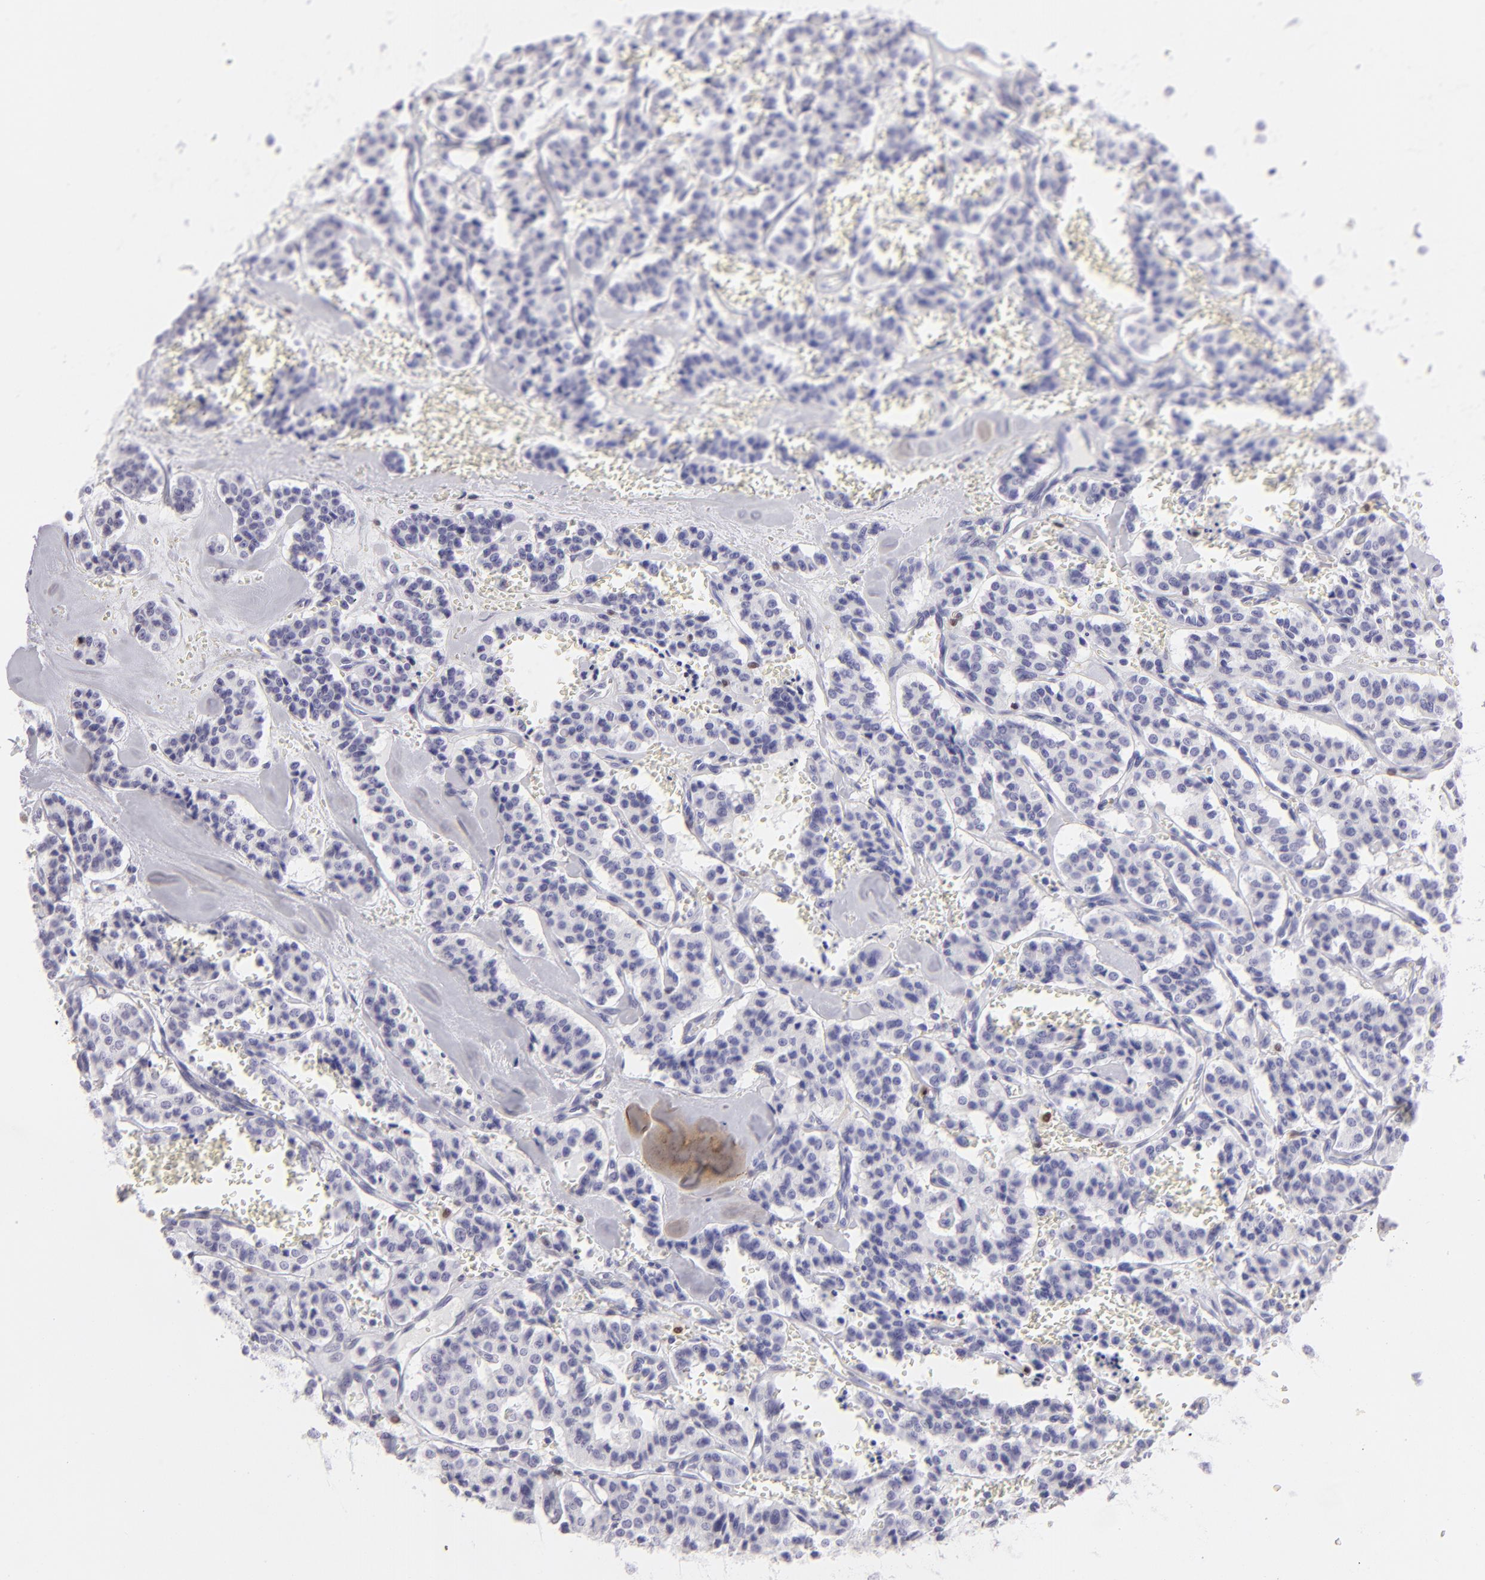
{"staining": {"intensity": "negative", "quantity": "none", "location": "none"}, "tissue": "carcinoid", "cell_type": "Tumor cells", "image_type": "cancer", "snomed": [{"axis": "morphology", "description": "Carcinoid, malignant, NOS"}, {"axis": "topography", "description": "Bronchus"}], "caption": "Immunohistochemical staining of carcinoid (malignant) reveals no significant positivity in tumor cells.", "gene": "MITF", "patient": {"sex": "male", "age": 55}}